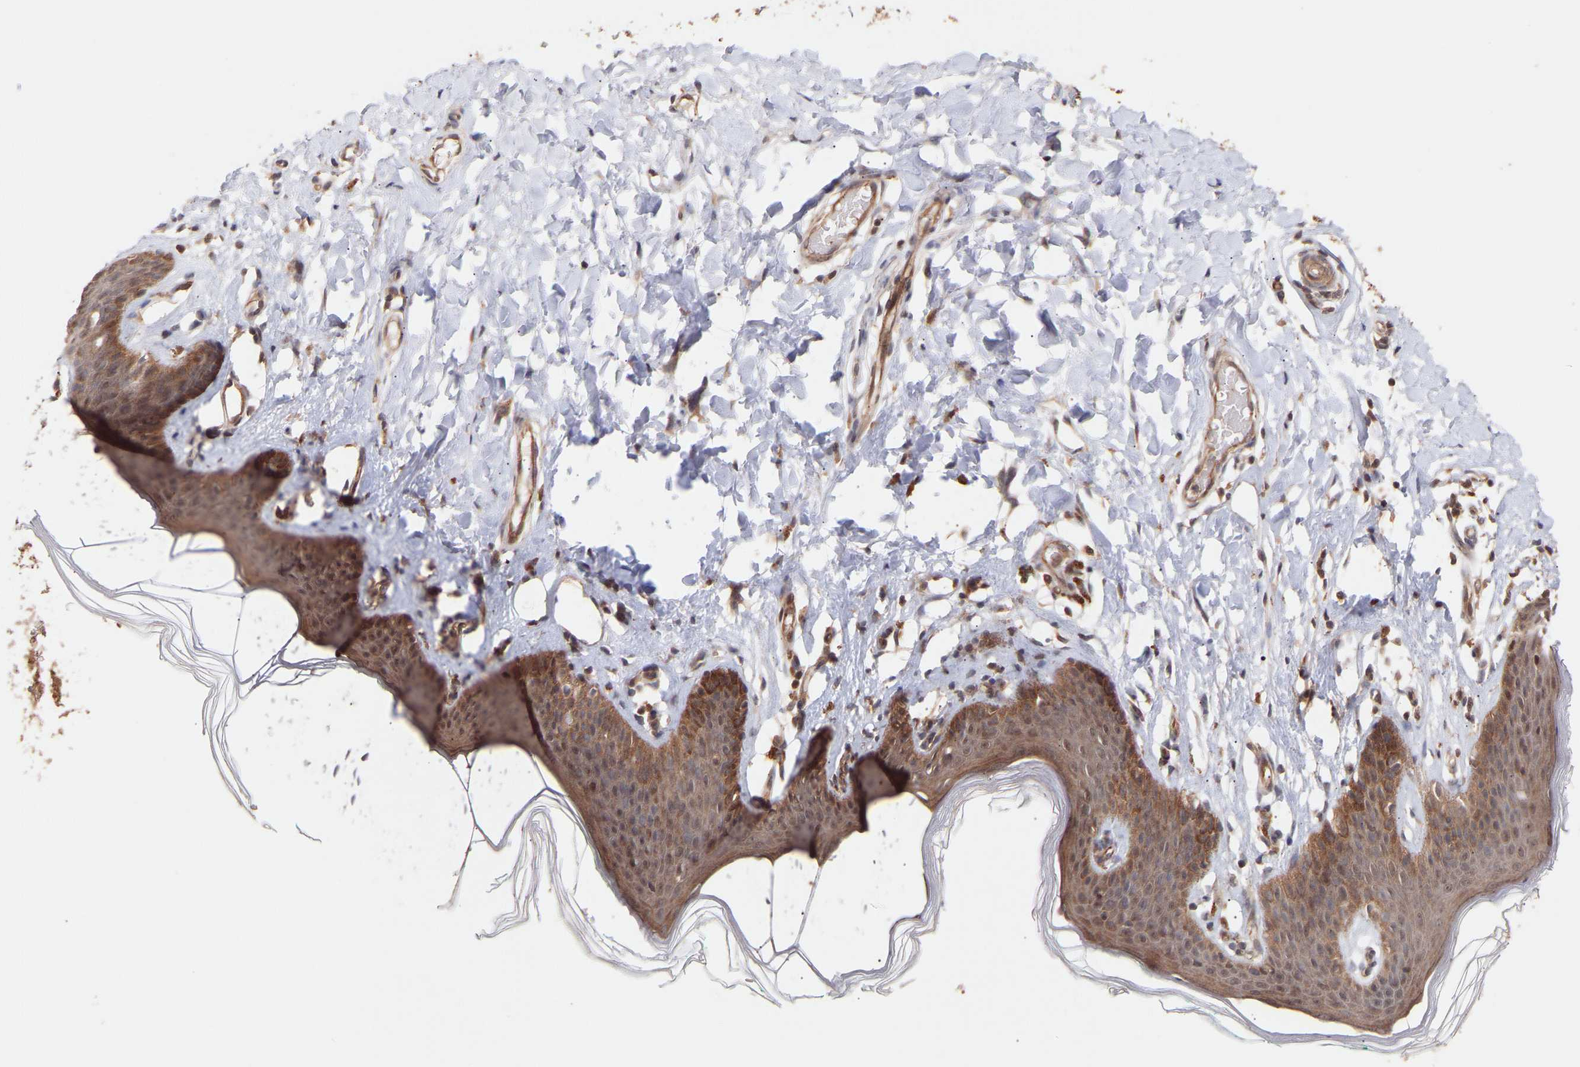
{"staining": {"intensity": "moderate", "quantity": ">75%", "location": "cytoplasmic/membranous,nuclear"}, "tissue": "skin", "cell_type": "Epidermal cells", "image_type": "normal", "snomed": [{"axis": "morphology", "description": "Normal tissue, NOS"}, {"axis": "topography", "description": "Vulva"}], "caption": "Human skin stained with a brown dye displays moderate cytoplasmic/membranous,nuclear positive expression in approximately >75% of epidermal cells.", "gene": "PDLIM5", "patient": {"sex": "female", "age": 66}}